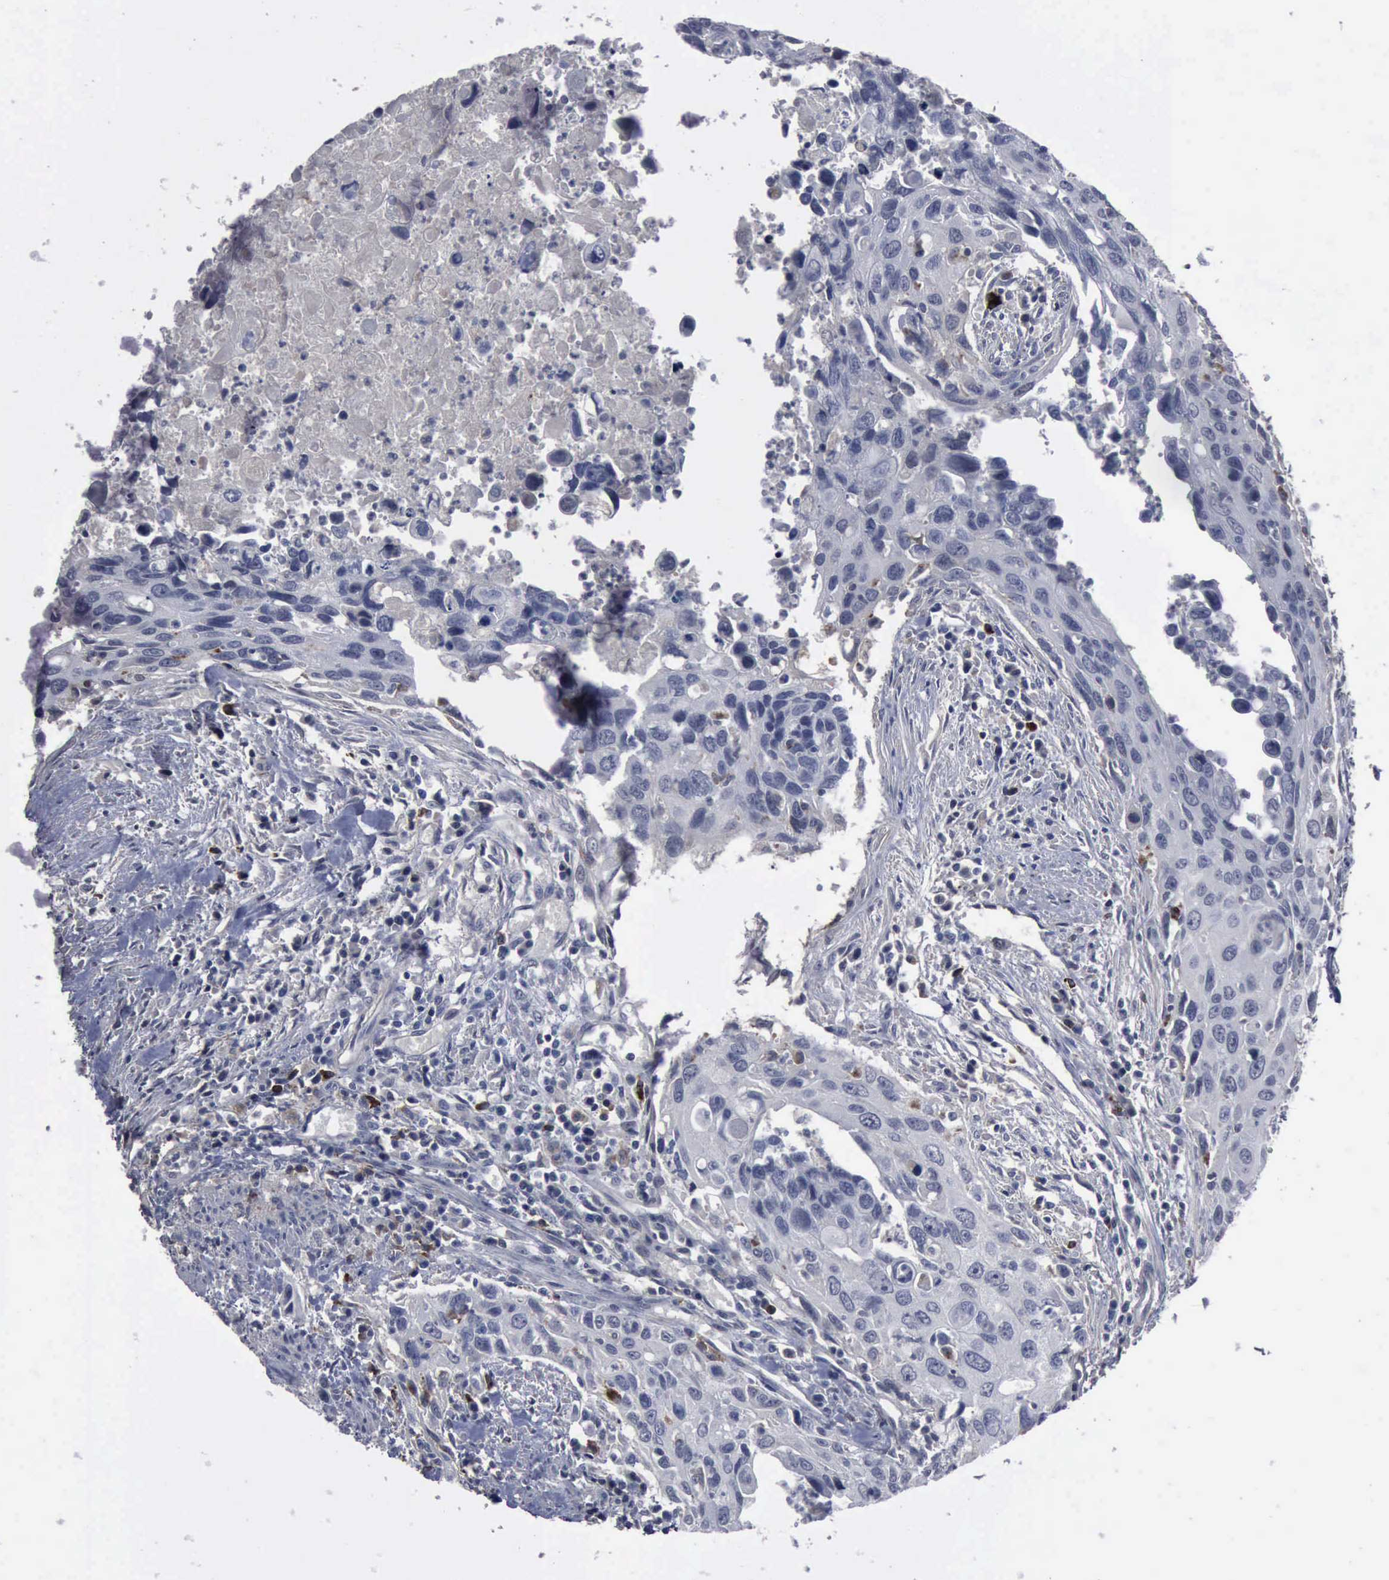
{"staining": {"intensity": "negative", "quantity": "none", "location": "none"}, "tissue": "urothelial cancer", "cell_type": "Tumor cells", "image_type": "cancer", "snomed": [{"axis": "morphology", "description": "Urothelial carcinoma, High grade"}, {"axis": "topography", "description": "Urinary bladder"}], "caption": "High power microscopy photomicrograph of an immunohistochemistry photomicrograph of urothelial cancer, revealing no significant staining in tumor cells.", "gene": "MYO18B", "patient": {"sex": "male", "age": 71}}